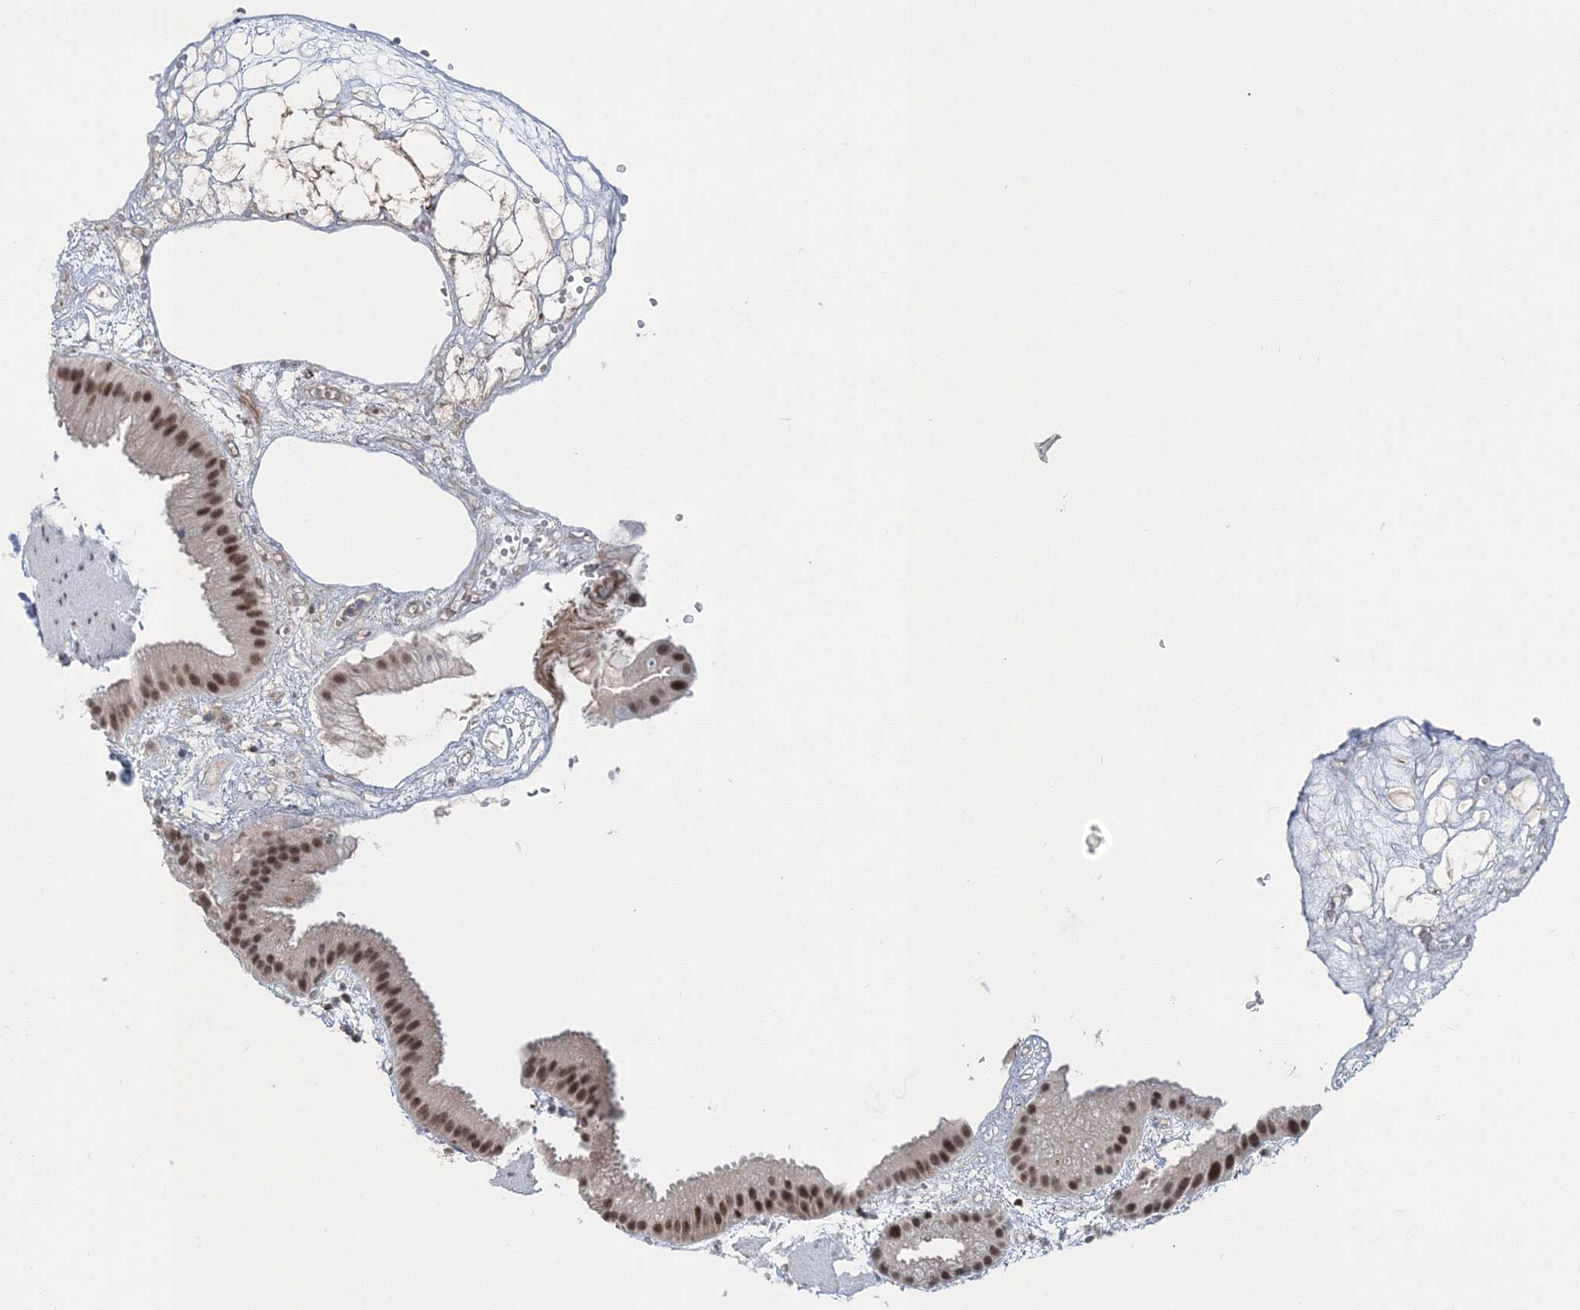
{"staining": {"intensity": "moderate", "quantity": ">75%", "location": "nuclear"}, "tissue": "gallbladder", "cell_type": "Glandular cells", "image_type": "normal", "snomed": [{"axis": "morphology", "description": "Normal tissue, NOS"}, {"axis": "topography", "description": "Gallbladder"}], "caption": "An image showing moderate nuclear staining in approximately >75% of glandular cells in unremarkable gallbladder, as visualized by brown immunohistochemical staining.", "gene": "PDS5A", "patient": {"sex": "female", "age": 64}}